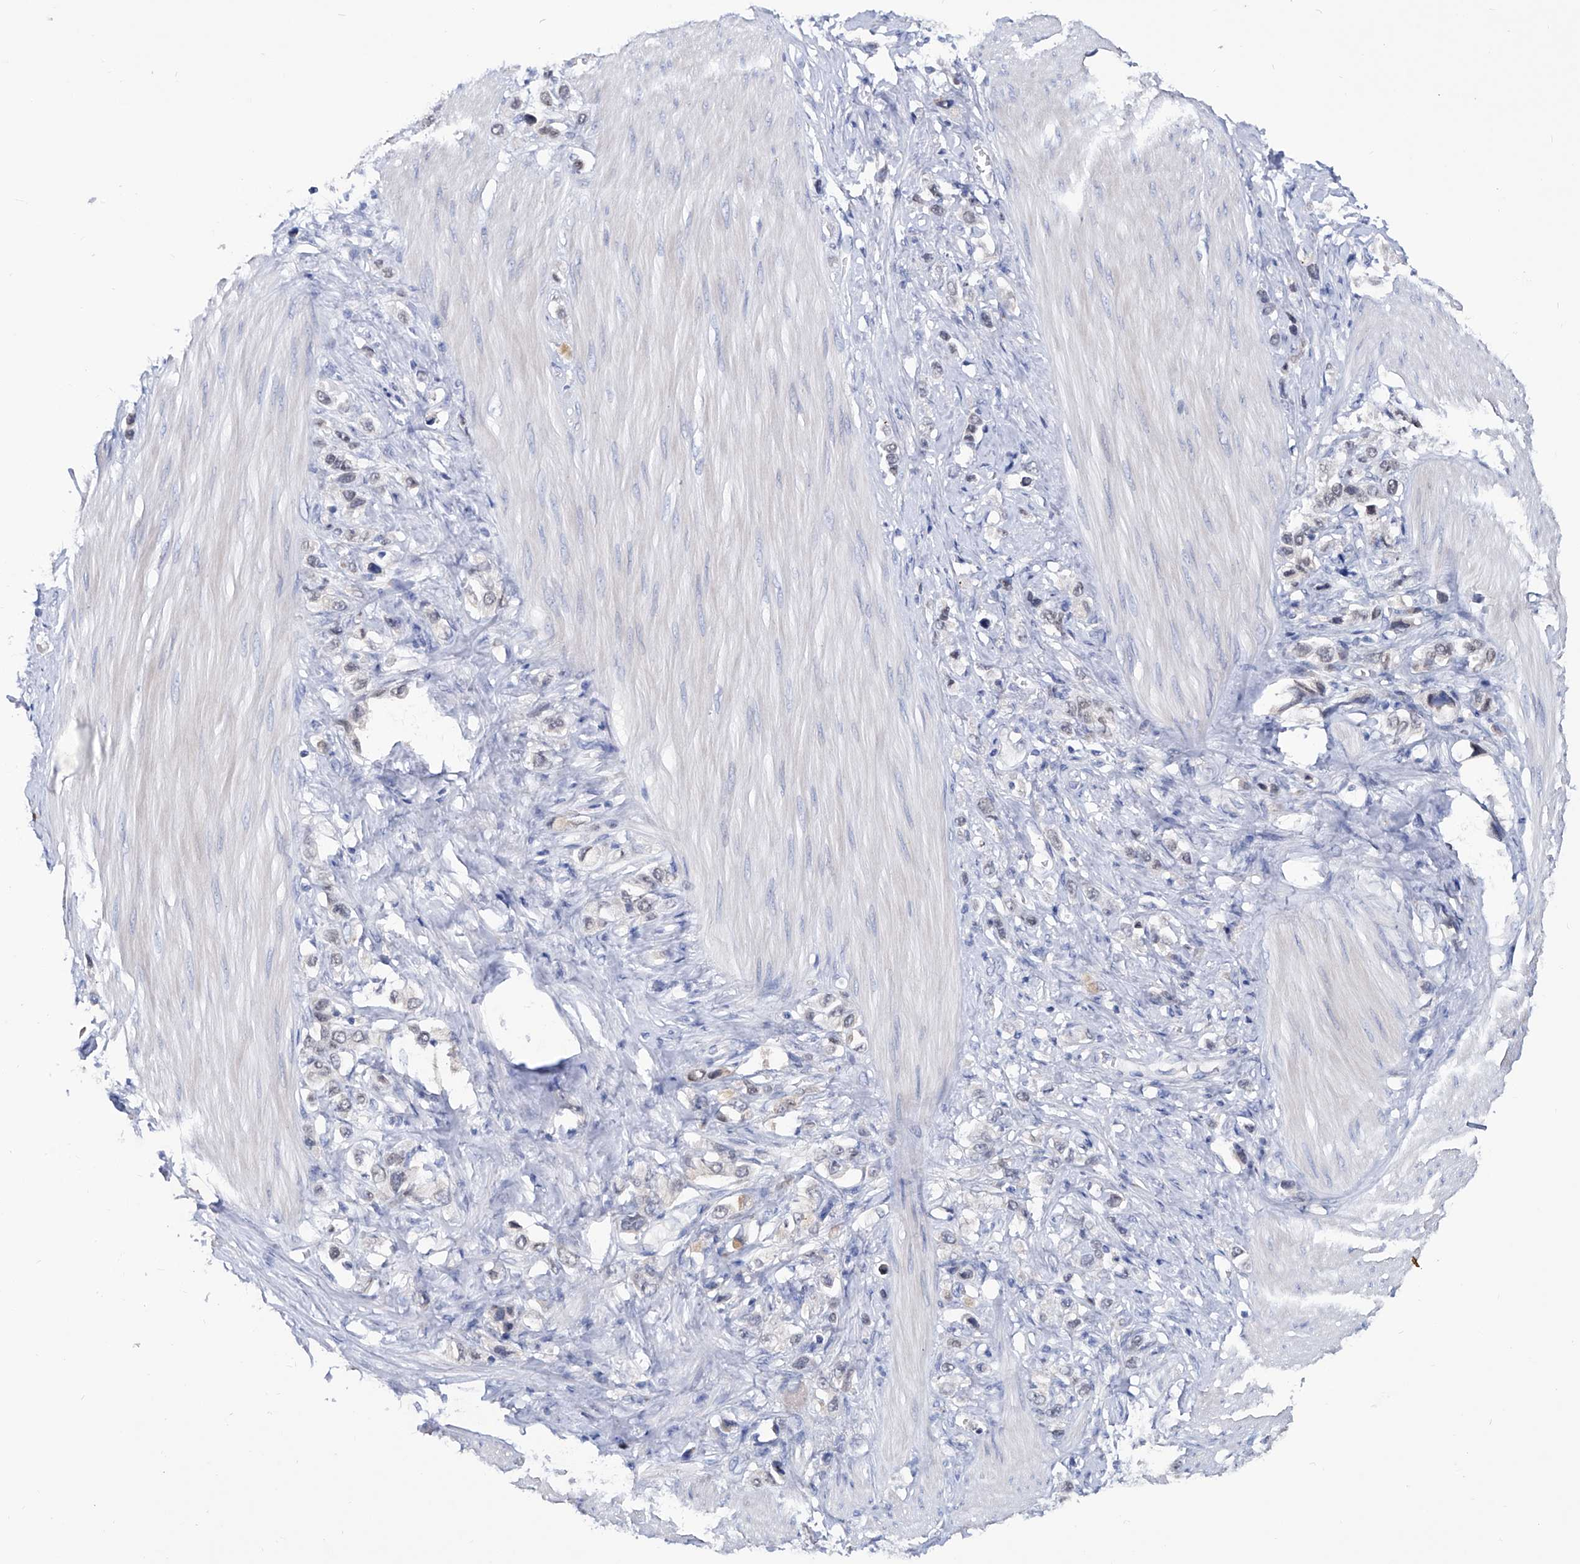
{"staining": {"intensity": "weak", "quantity": "<25%", "location": "nuclear"}, "tissue": "stomach cancer", "cell_type": "Tumor cells", "image_type": "cancer", "snomed": [{"axis": "morphology", "description": "Adenocarcinoma, NOS"}, {"axis": "topography", "description": "Stomach"}], "caption": "Immunohistochemical staining of stomach adenocarcinoma reveals no significant staining in tumor cells. (Immunohistochemistry, brightfield microscopy, high magnification).", "gene": "KLHL17", "patient": {"sex": "female", "age": 65}}